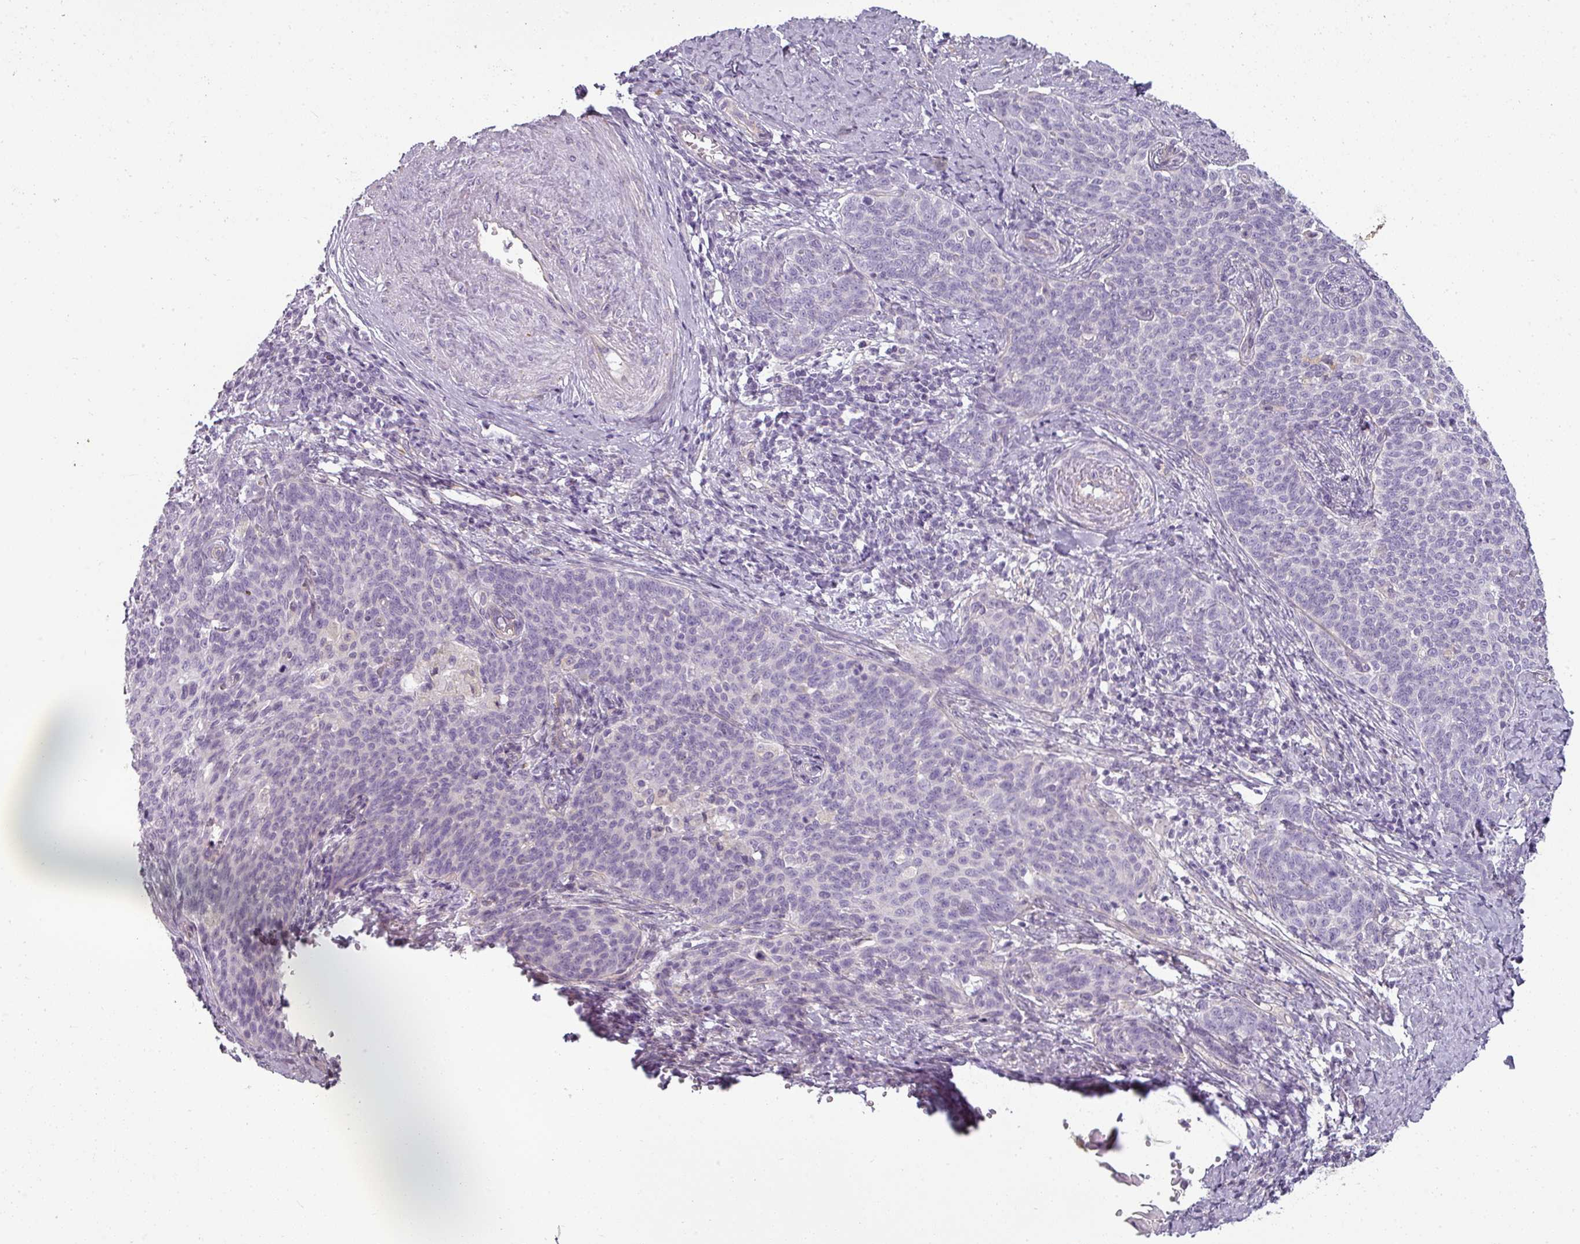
{"staining": {"intensity": "negative", "quantity": "none", "location": "none"}, "tissue": "cervical cancer", "cell_type": "Tumor cells", "image_type": "cancer", "snomed": [{"axis": "morphology", "description": "Squamous cell carcinoma, NOS"}, {"axis": "topography", "description": "Cervix"}], "caption": "Human cervical cancer (squamous cell carcinoma) stained for a protein using immunohistochemistry (IHC) shows no expression in tumor cells.", "gene": "ASB1", "patient": {"sex": "female", "age": 39}}